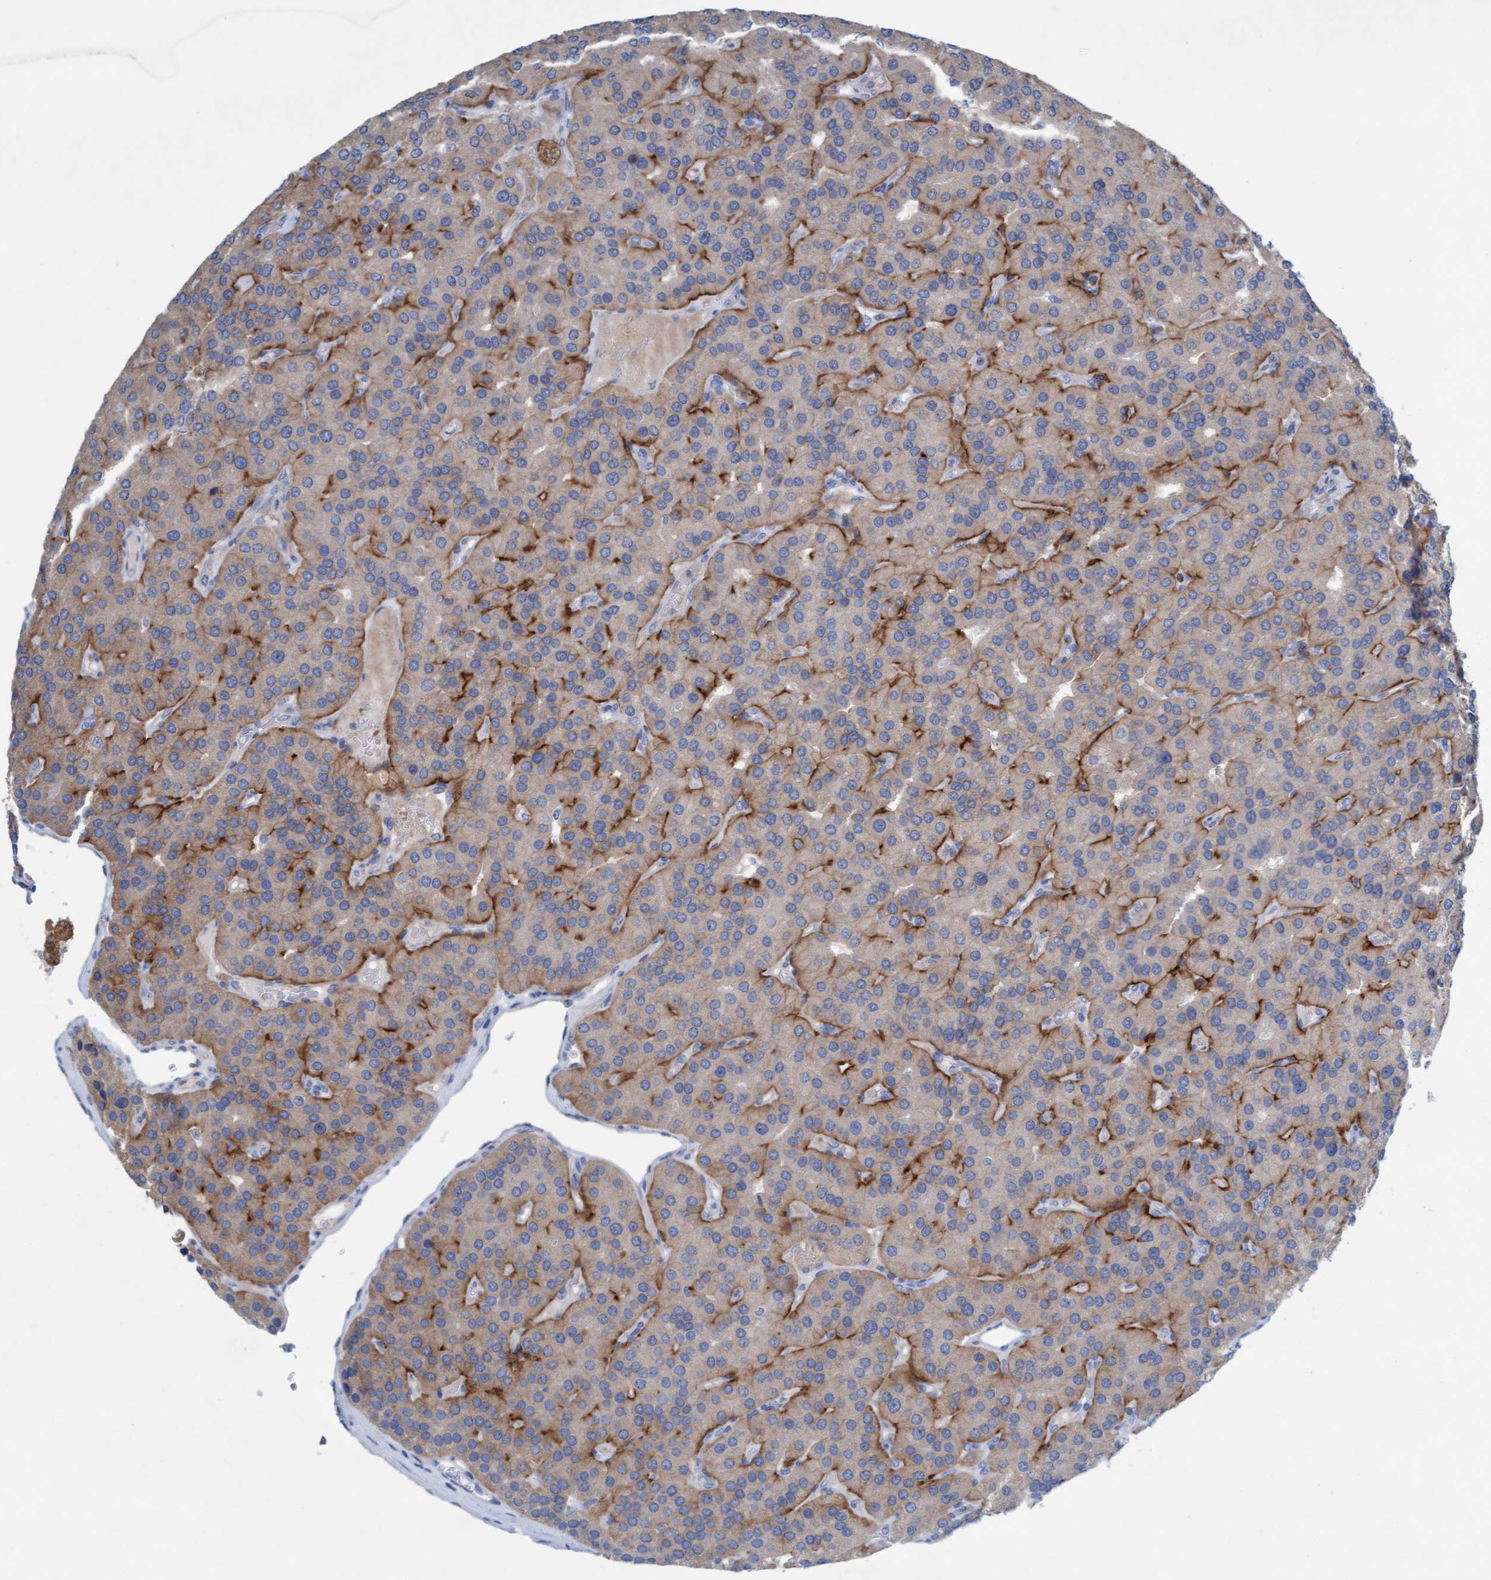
{"staining": {"intensity": "moderate", "quantity": "25%-75%", "location": "cytoplasmic/membranous"}, "tissue": "parathyroid gland", "cell_type": "Glandular cells", "image_type": "normal", "snomed": [{"axis": "morphology", "description": "Normal tissue, NOS"}, {"axis": "morphology", "description": "Adenoma, NOS"}, {"axis": "topography", "description": "Parathyroid gland"}], "caption": "Immunohistochemical staining of unremarkable parathyroid gland exhibits 25%-75% levels of moderate cytoplasmic/membranous protein expression in about 25%-75% of glandular cells. Nuclei are stained in blue.", "gene": "SIGIRR", "patient": {"sex": "female", "age": 86}}